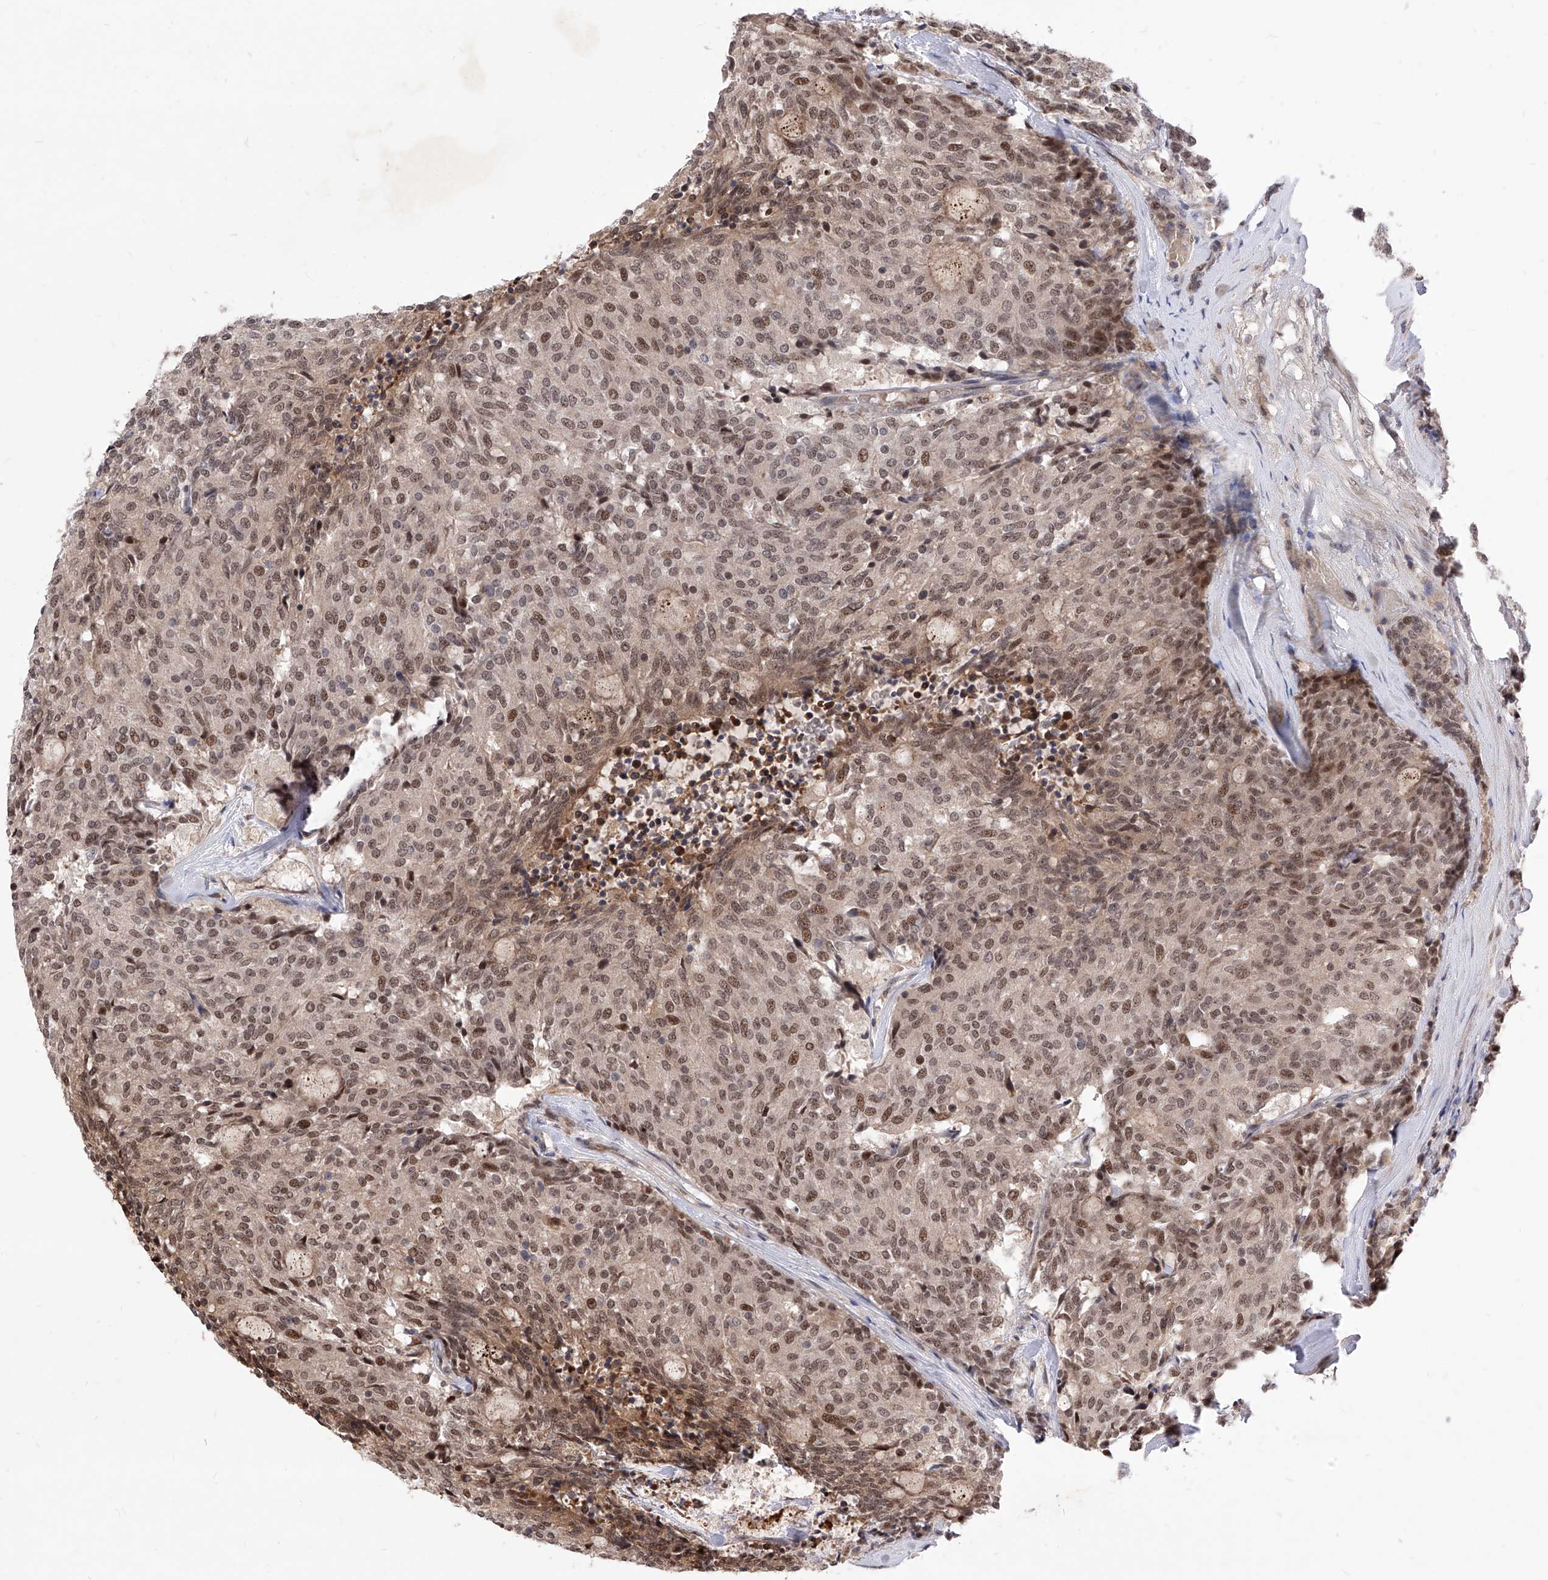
{"staining": {"intensity": "moderate", "quantity": ">75%", "location": "nuclear"}, "tissue": "carcinoid", "cell_type": "Tumor cells", "image_type": "cancer", "snomed": [{"axis": "morphology", "description": "Carcinoid, malignant, NOS"}, {"axis": "topography", "description": "Pancreas"}], "caption": "Immunohistochemistry photomicrograph of neoplastic tissue: human malignant carcinoid stained using immunohistochemistry displays medium levels of moderate protein expression localized specifically in the nuclear of tumor cells, appearing as a nuclear brown color.", "gene": "LGR4", "patient": {"sex": "female", "age": 54}}